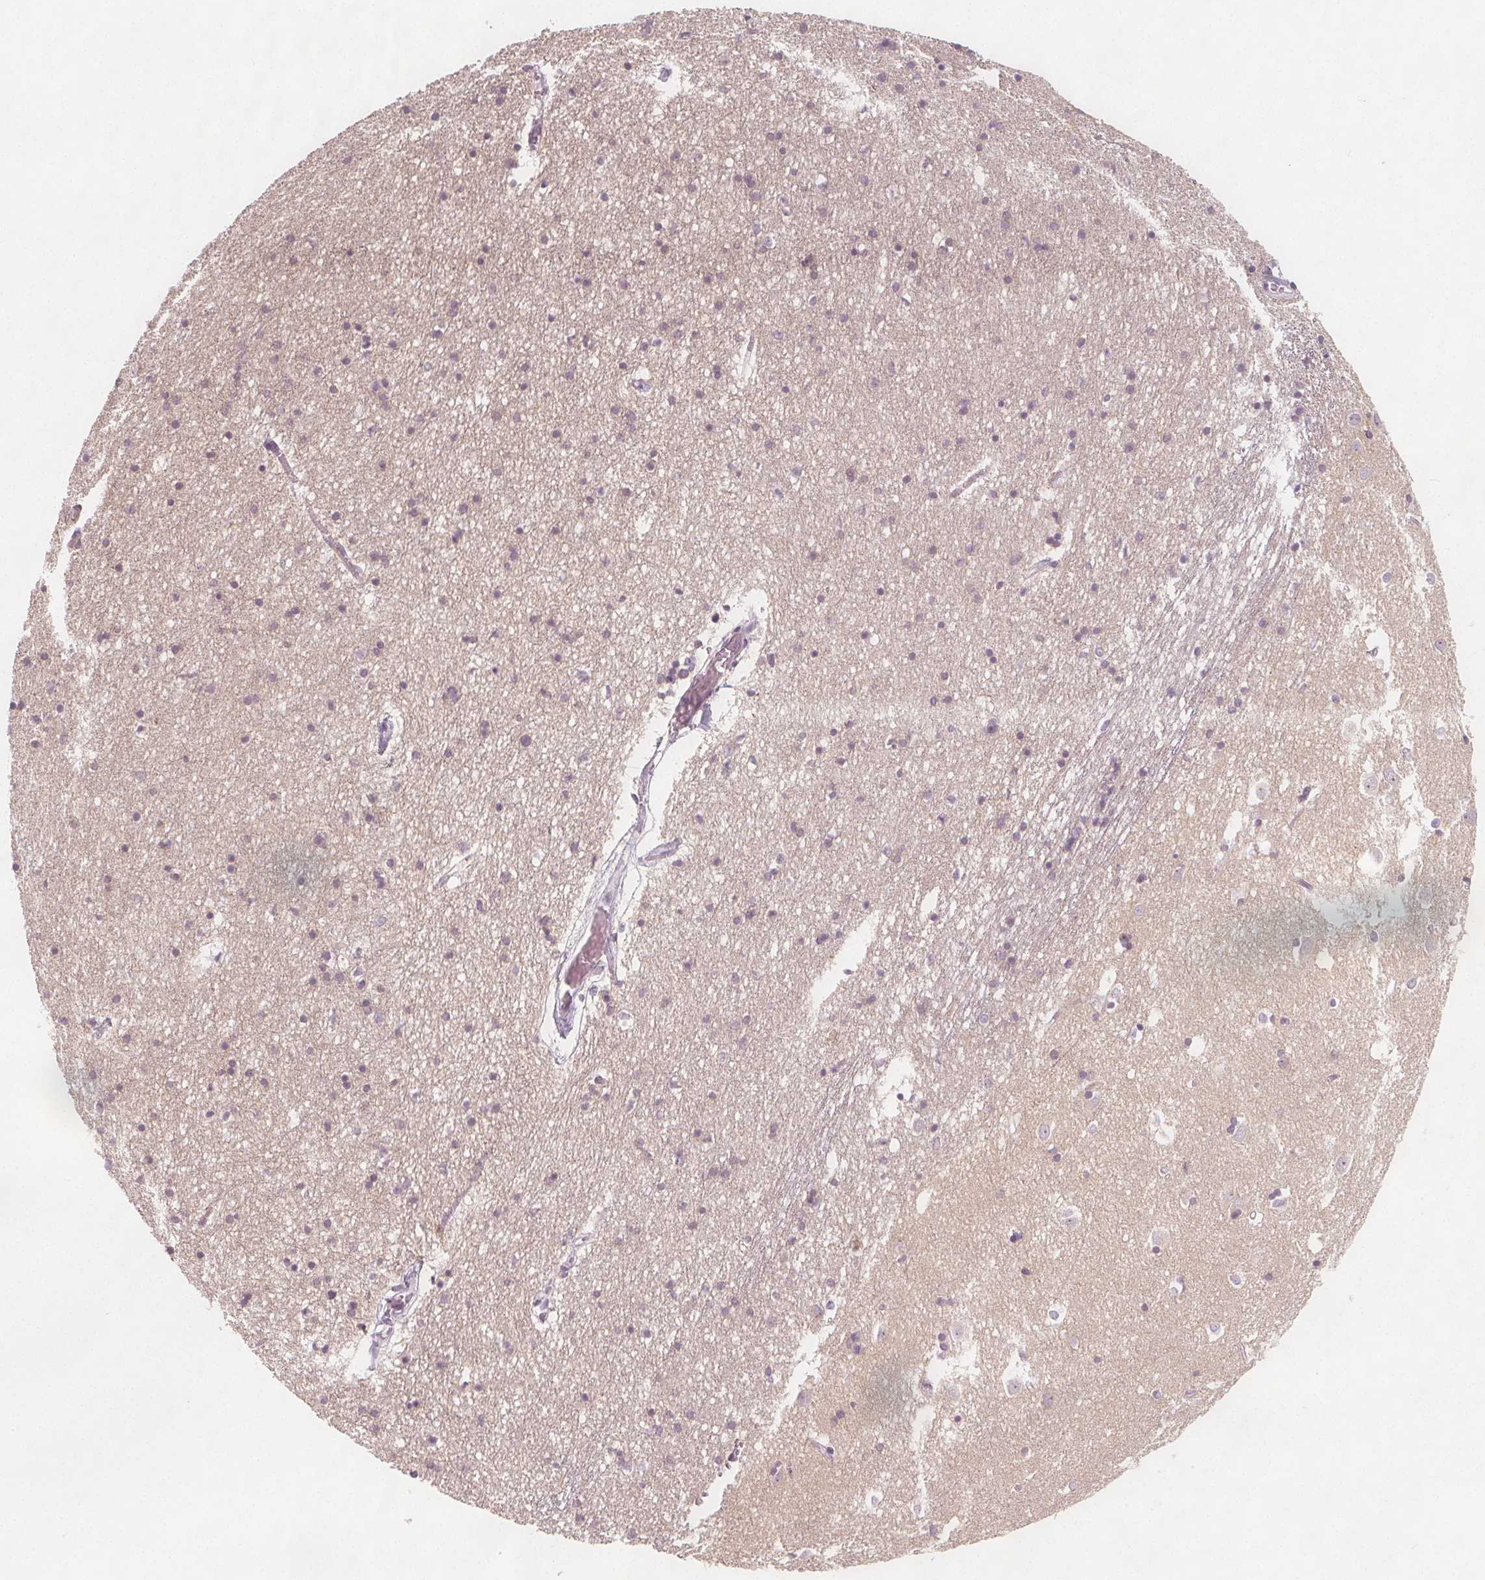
{"staining": {"intensity": "weak", "quantity": "<25%", "location": "nuclear"}, "tissue": "caudate", "cell_type": "Glial cells", "image_type": "normal", "snomed": [{"axis": "morphology", "description": "Normal tissue, NOS"}, {"axis": "topography", "description": "Lateral ventricle wall"}], "caption": "Immunohistochemistry (IHC) image of unremarkable caudate: human caudate stained with DAB (3,3'-diaminobenzidine) reveals no significant protein staining in glial cells. The staining was performed using DAB (3,3'-diaminobenzidine) to visualize the protein expression in brown, while the nuclei were stained in blue with hematoxylin (Magnification: 20x).", "gene": "C1orf167", "patient": {"sex": "male", "age": 54}}